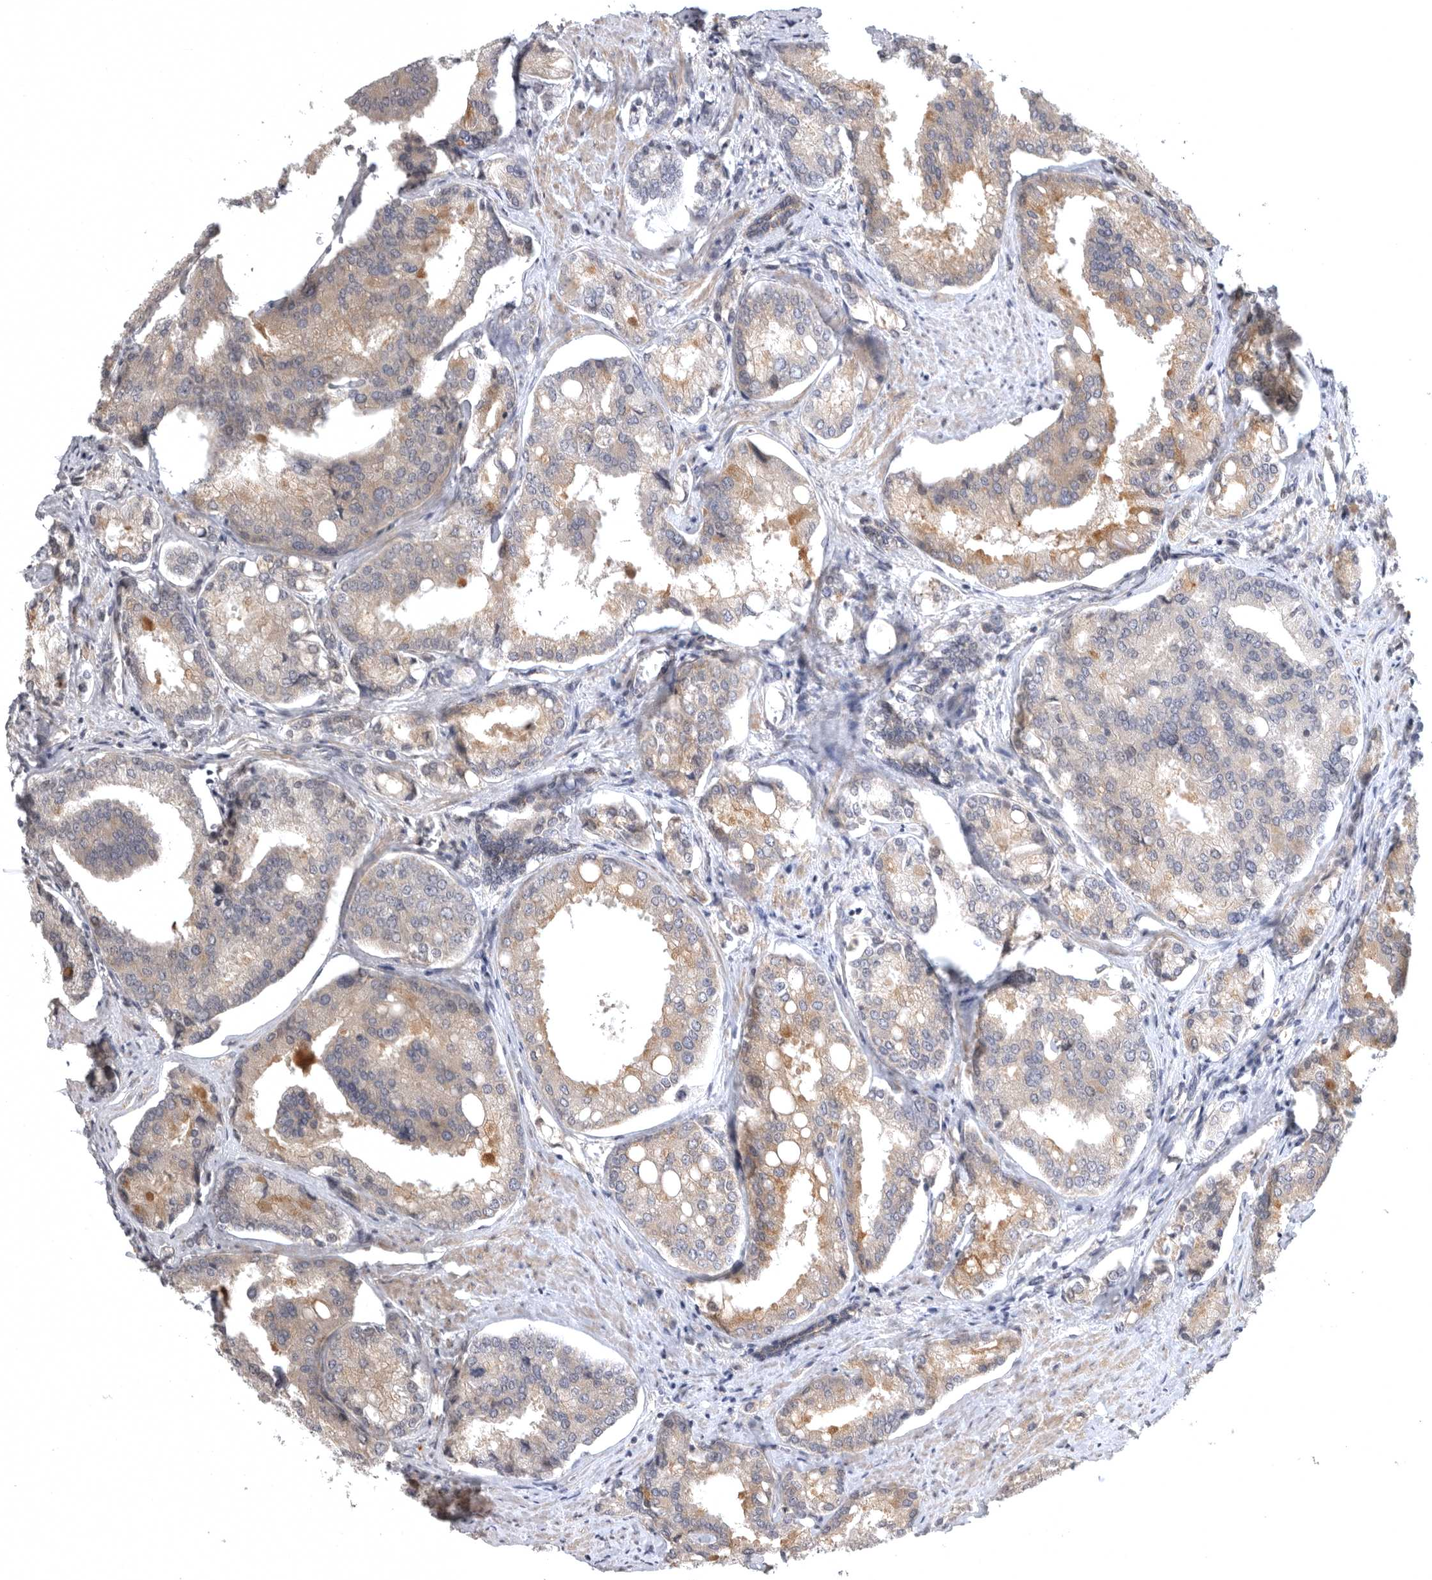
{"staining": {"intensity": "moderate", "quantity": "<25%", "location": "cytoplasmic/membranous"}, "tissue": "prostate cancer", "cell_type": "Tumor cells", "image_type": "cancer", "snomed": [{"axis": "morphology", "description": "Adenocarcinoma, High grade"}, {"axis": "topography", "description": "Prostate"}], "caption": "Human prostate cancer (high-grade adenocarcinoma) stained for a protein (brown) exhibits moderate cytoplasmic/membranous positive expression in approximately <25% of tumor cells.", "gene": "CUEDC1", "patient": {"sex": "male", "age": 50}}